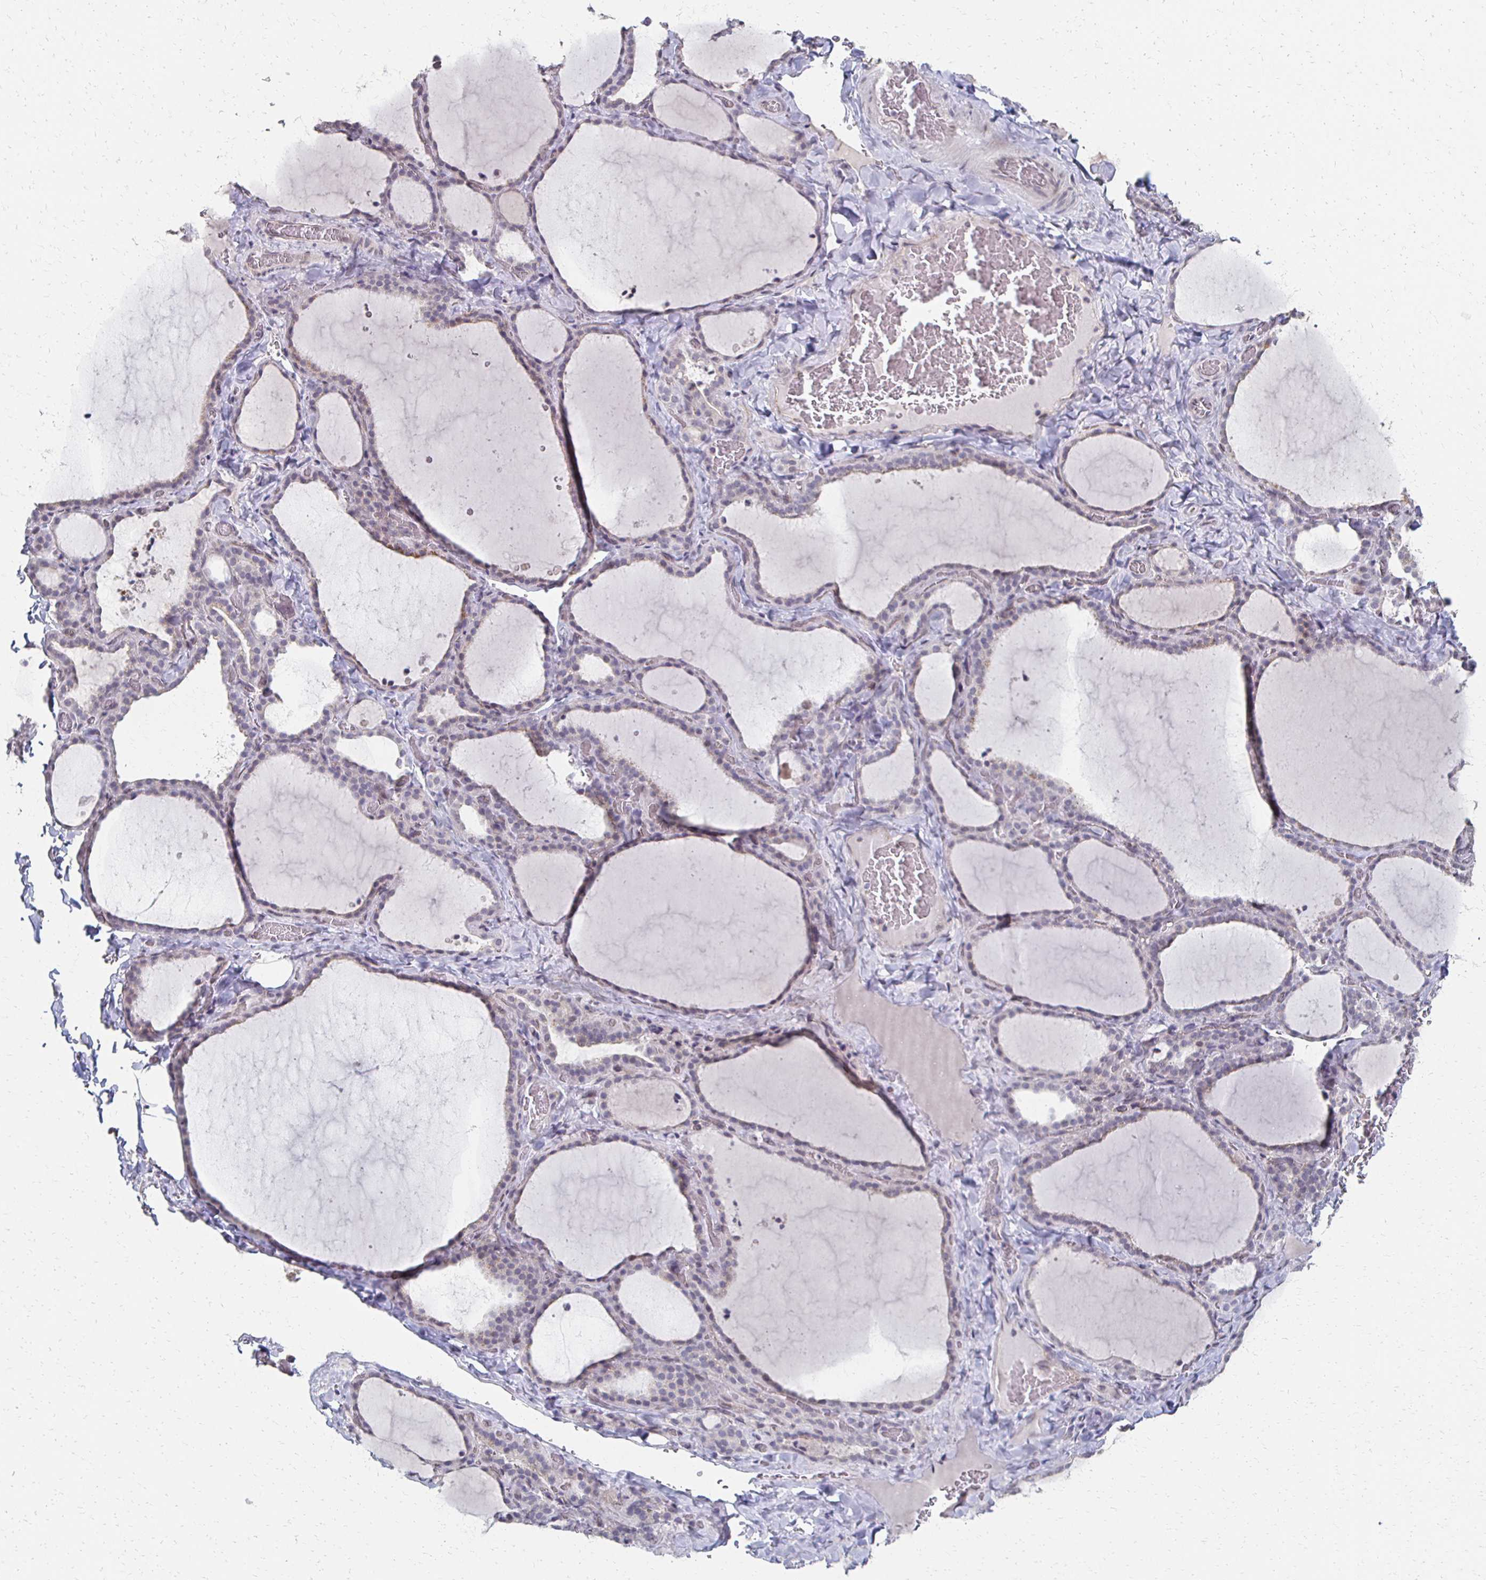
{"staining": {"intensity": "negative", "quantity": "none", "location": "none"}, "tissue": "thyroid gland", "cell_type": "Glandular cells", "image_type": "normal", "snomed": [{"axis": "morphology", "description": "Normal tissue, NOS"}, {"axis": "topography", "description": "Thyroid gland"}], "caption": "High power microscopy micrograph of an immunohistochemistry micrograph of benign thyroid gland, revealing no significant expression in glandular cells.", "gene": "DAB1", "patient": {"sex": "female", "age": 22}}